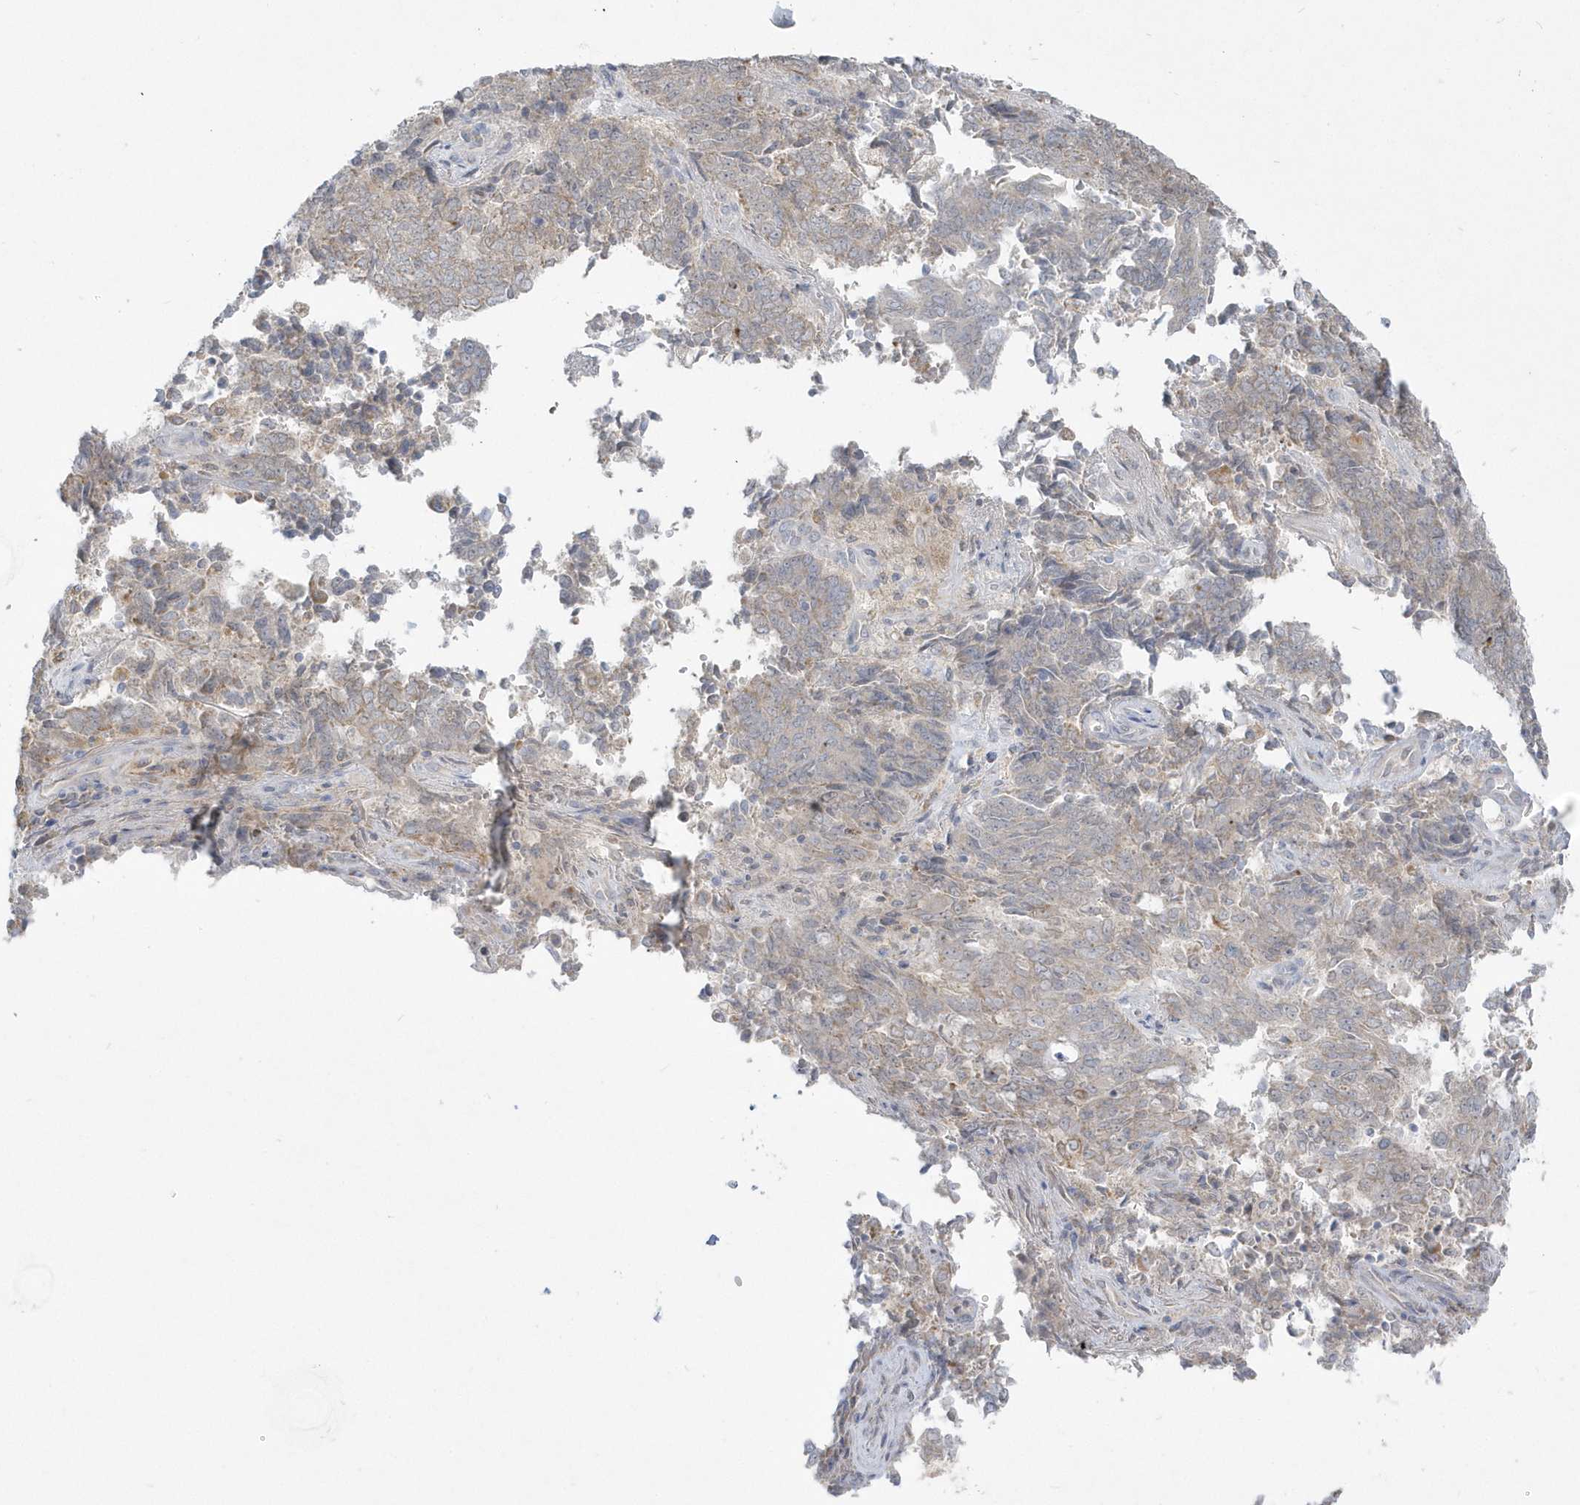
{"staining": {"intensity": "weak", "quantity": "<25%", "location": "cytoplasmic/membranous"}, "tissue": "endometrial cancer", "cell_type": "Tumor cells", "image_type": "cancer", "snomed": [{"axis": "morphology", "description": "Adenocarcinoma, NOS"}, {"axis": "topography", "description": "Endometrium"}], "caption": "Protein analysis of endometrial cancer (adenocarcinoma) exhibits no significant staining in tumor cells. The staining was performed using DAB (3,3'-diaminobenzidine) to visualize the protein expression in brown, while the nuclei were stained in blue with hematoxylin (Magnification: 20x).", "gene": "PCBD1", "patient": {"sex": "female", "age": 80}}